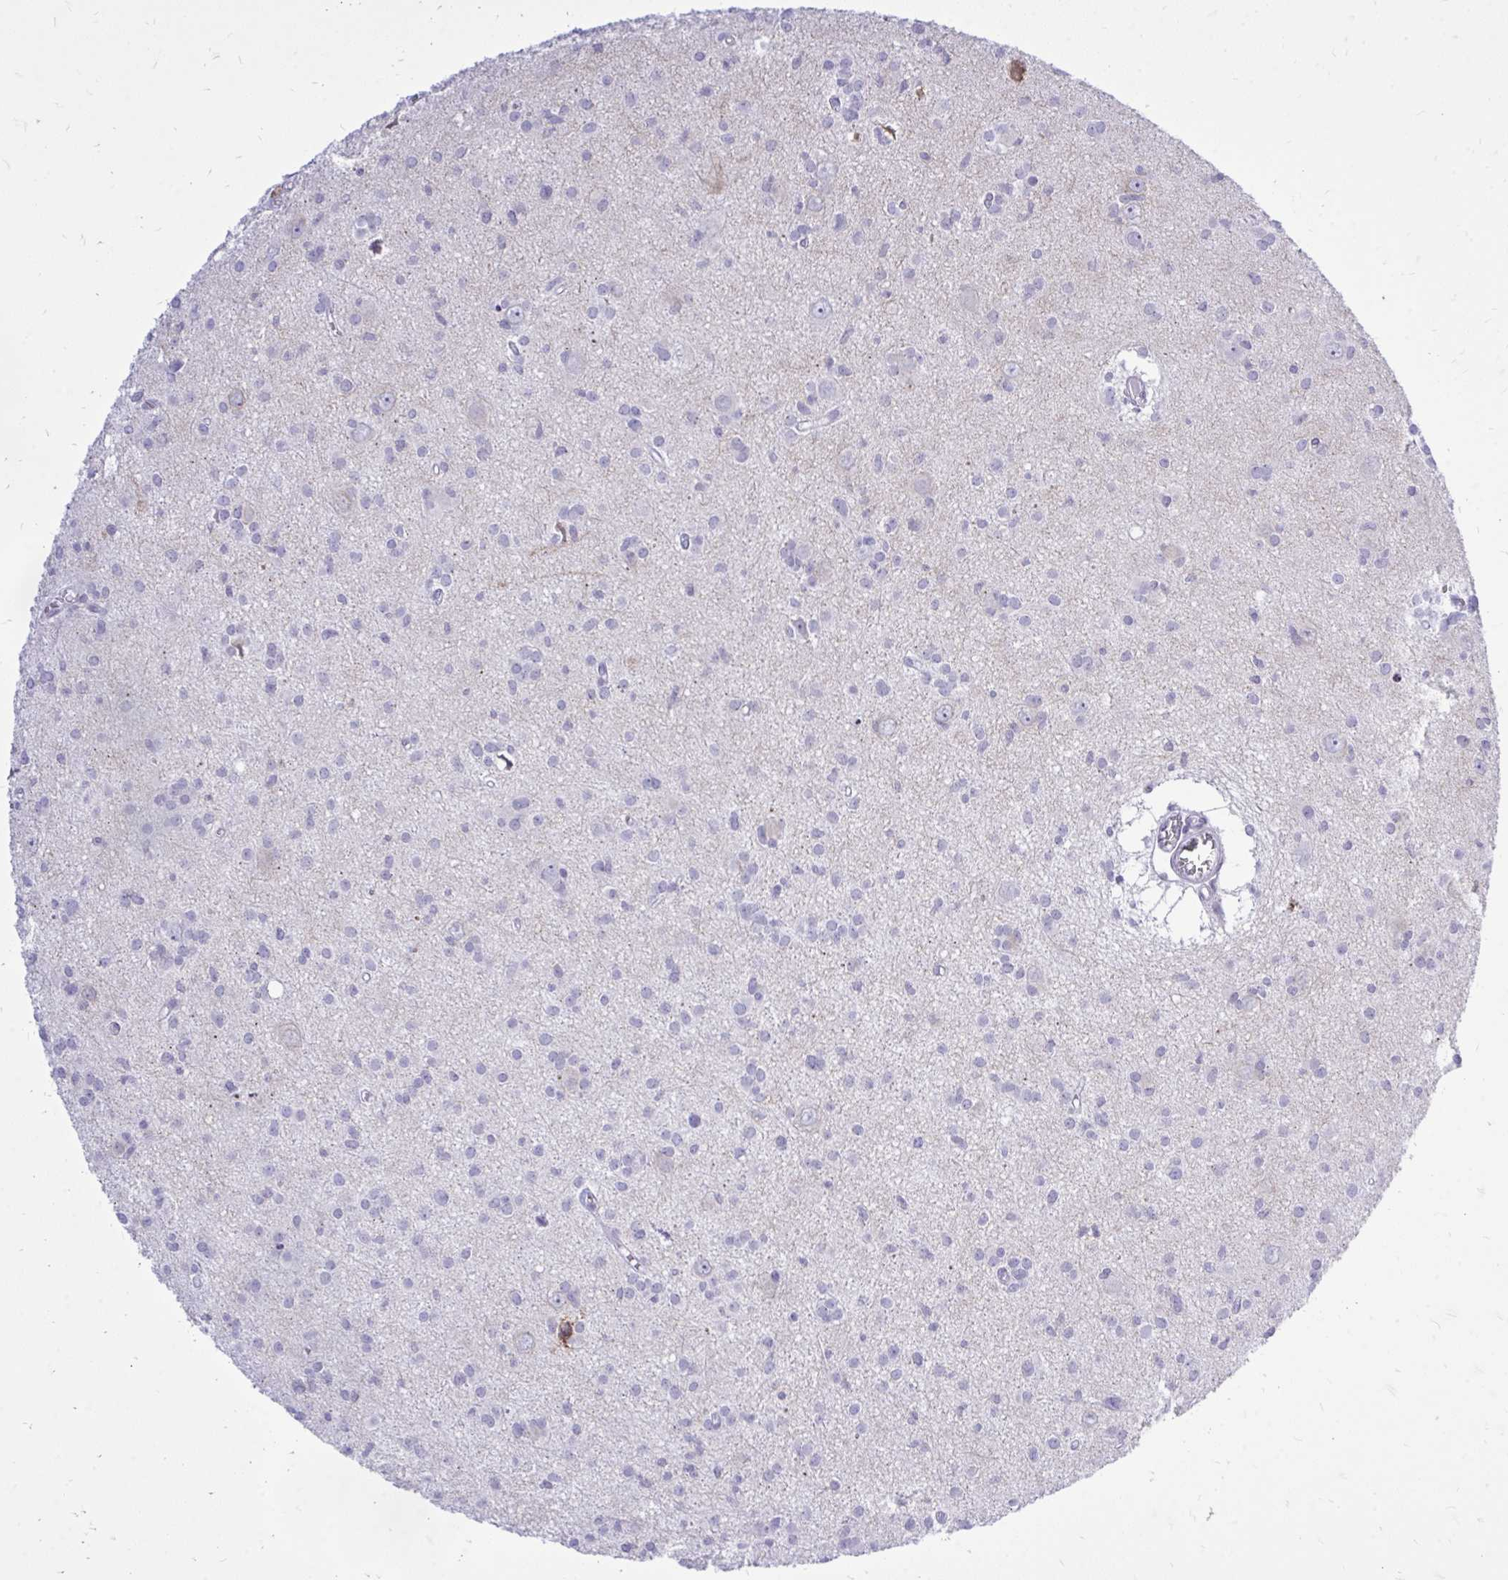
{"staining": {"intensity": "negative", "quantity": "none", "location": "none"}, "tissue": "glioma", "cell_type": "Tumor cells", "image_type": "cancer", "snomed": [{"axis": "morphology", "description": "Glioma, malignant, High grade"}, {"axis": "topography", "description": "Brain"}], "caption": "The histopathology image reveals no significant staining in tumor cells of malignant glioma (high-grade).", "gene": "GABRA1", "patient": {"sex": "male", "age": 23}}